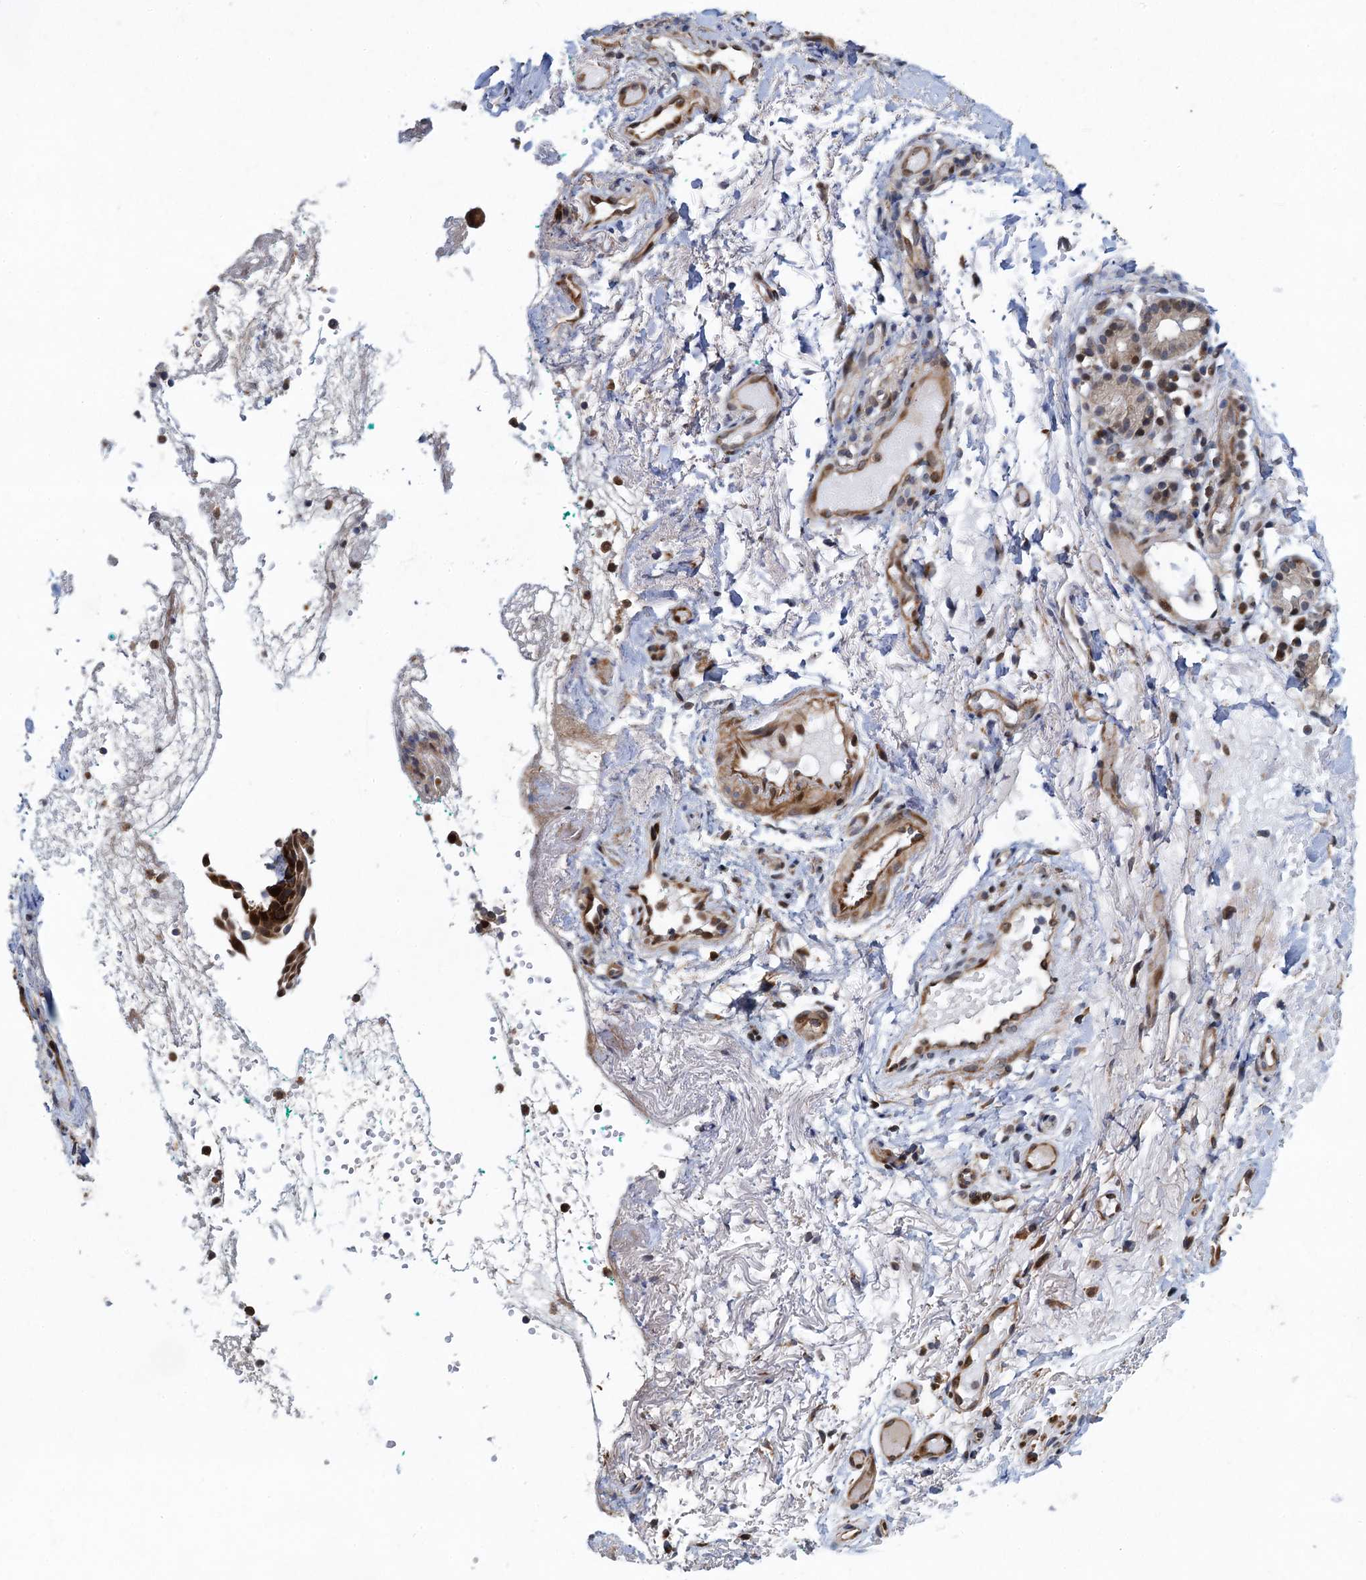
{"staining": {"intensity": "weak", "quantity": ">75%", "location": "cytoplasmic/membranous,nuclear"}, "tissue": "adipose tissue", "cell_type": "Adipocytes", "image_type": "normal", "snomed": [{"axis": "morphology", "description": "Normal tissue, NOS"}, {"axis": "morphology", "description": "Basal cell carcinoma"}, {"axis": "topography", "description": "Cartilage tissue"}, {"axis": "topography", "description": "Nasopharynx"}, {"axis": "topography", "description": "Oral tissue"}], "caption": "Approximately >75% of adipocytes in benign human adipose tissue reveal weak cytoplasmic/membranous,nuclear protein staining as visualized by brown immunohistochemical staining.", "gene": "ATOSA", "patient": {"sex": "female", "age": 77}}